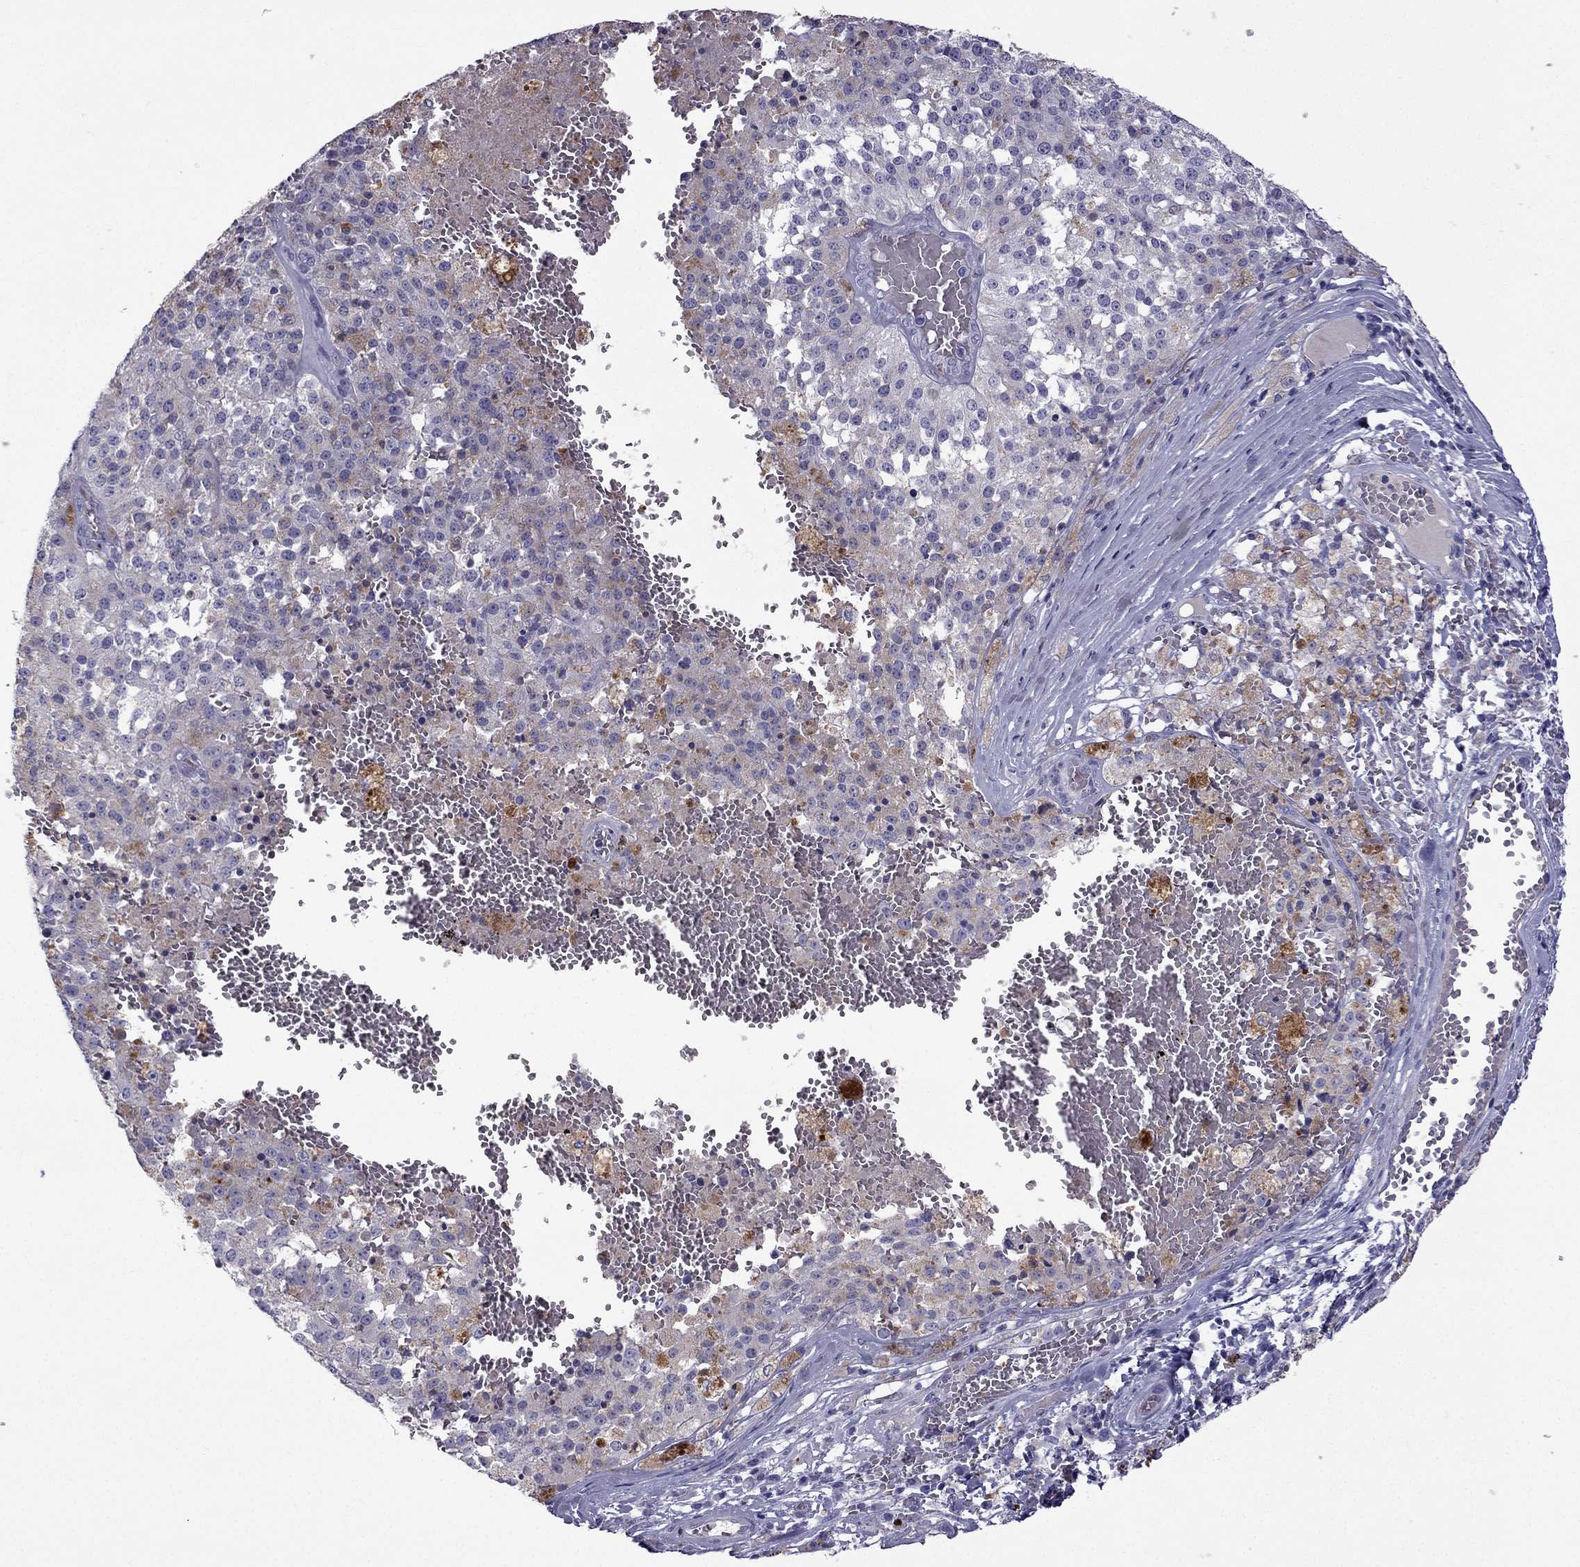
{"staining": {"intensity": "negative", "quantity": "none", "location": "none"}, "tissue": "melanoma", "cell_type": "Tumor cells", "image_type": "cancer", "snomed": [{"axis": "morphology", "description": "Malignant melanoma, Metastatic site"}, {"axis": "topography", "description": "Lymph node"}], "caption": "The image reveals no significant positivity in tumor cells of melanoma.", "gene": "STOML3", "patient": {"sex": "female", "age": 64}}